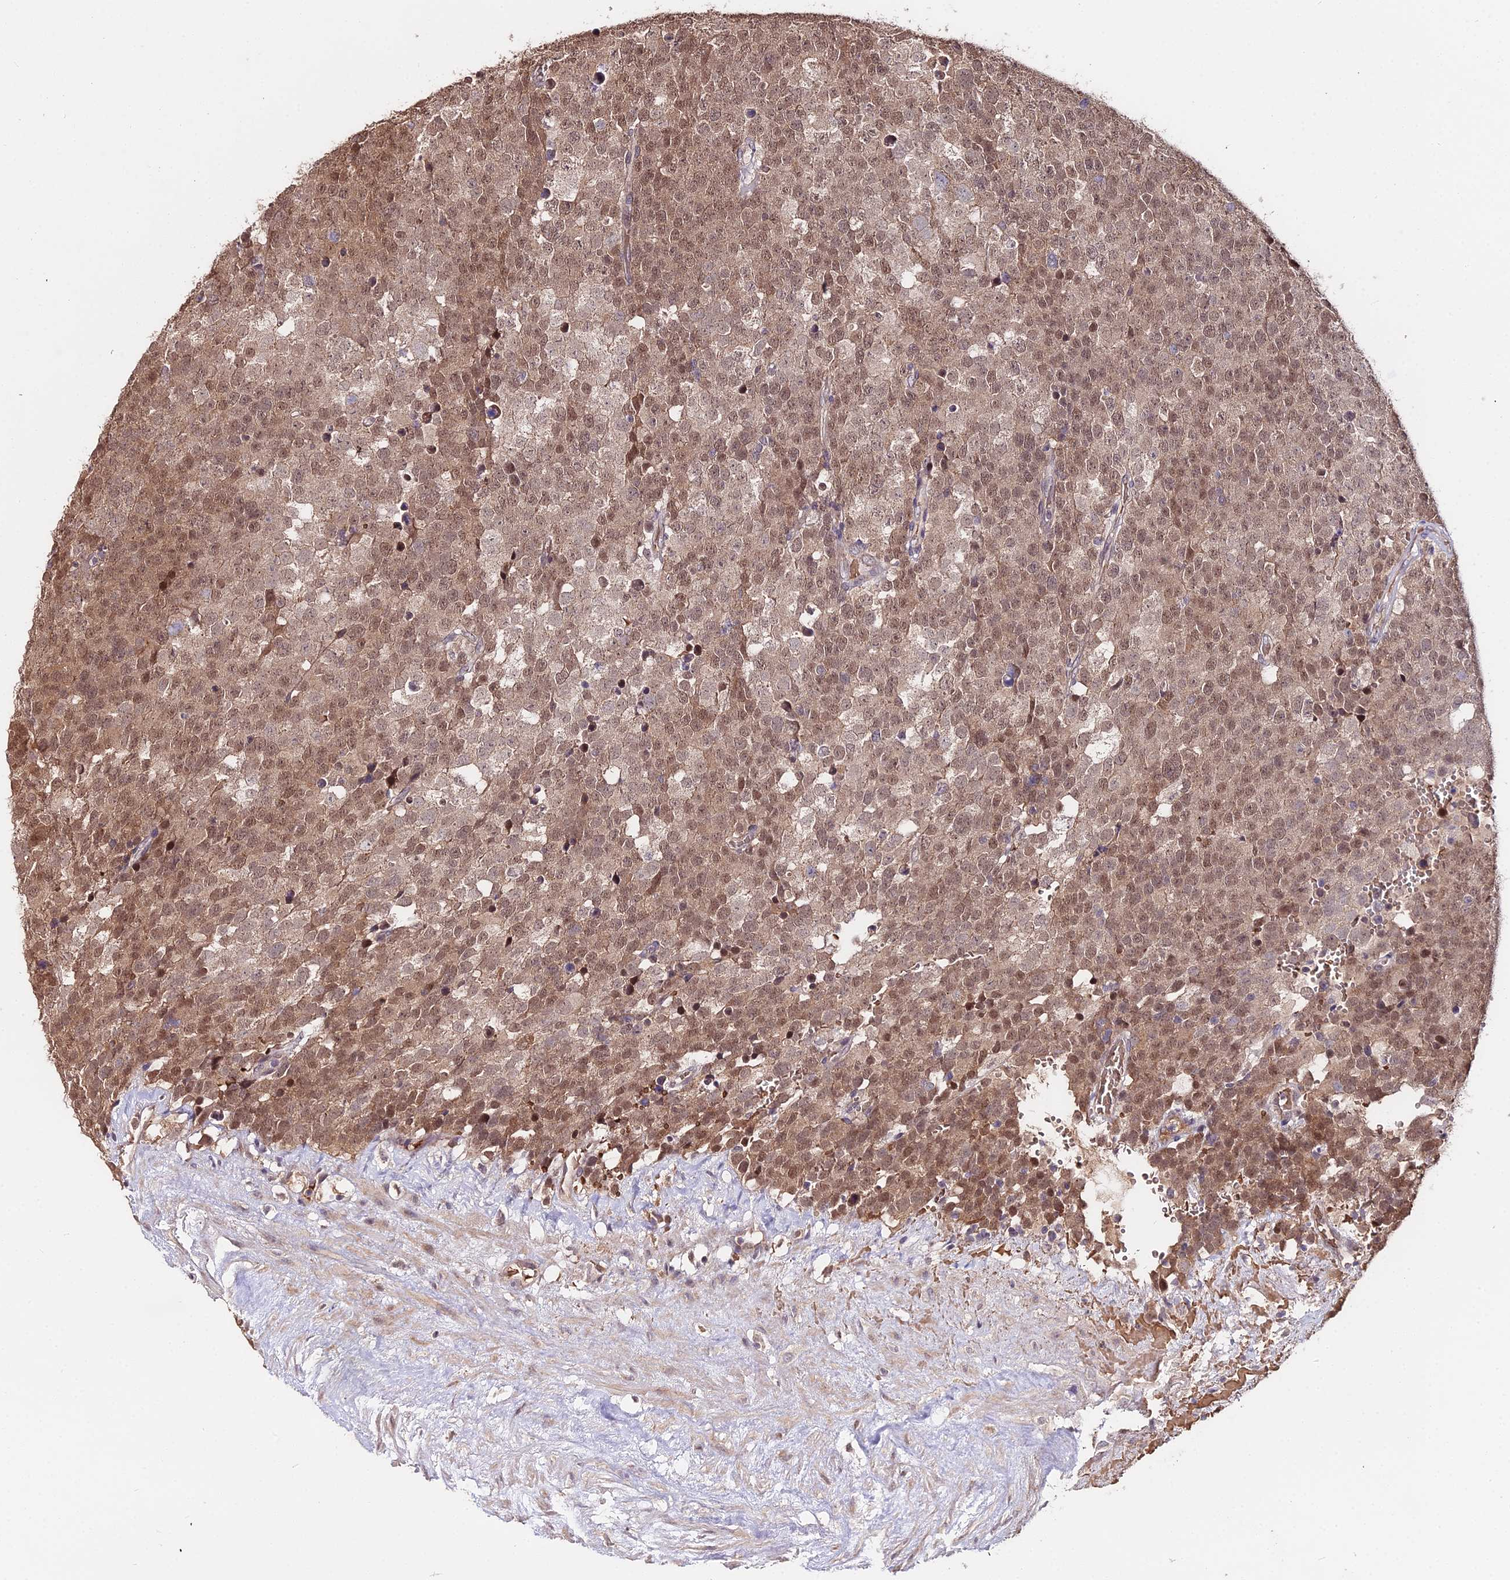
{"staining": {"intensity": "moderate", "quantity": ">75%", "location": "nuclear"}, "tissue": "testis cancer", "cell_type": "Tumor cells", "image_type": "cancer", "snomed": [{"axis": "morphology", "description": "Seminoma, NOS"}, {"axis": "topography", "description": "Testis"}], "caption": "Protein analysis of seminoma (testis) tissue reveals moderate nuclear expression in approximately >75% of tumor cells.", "gene": "ZDBF2", "patient": {"sex": "male", "age": 71}}